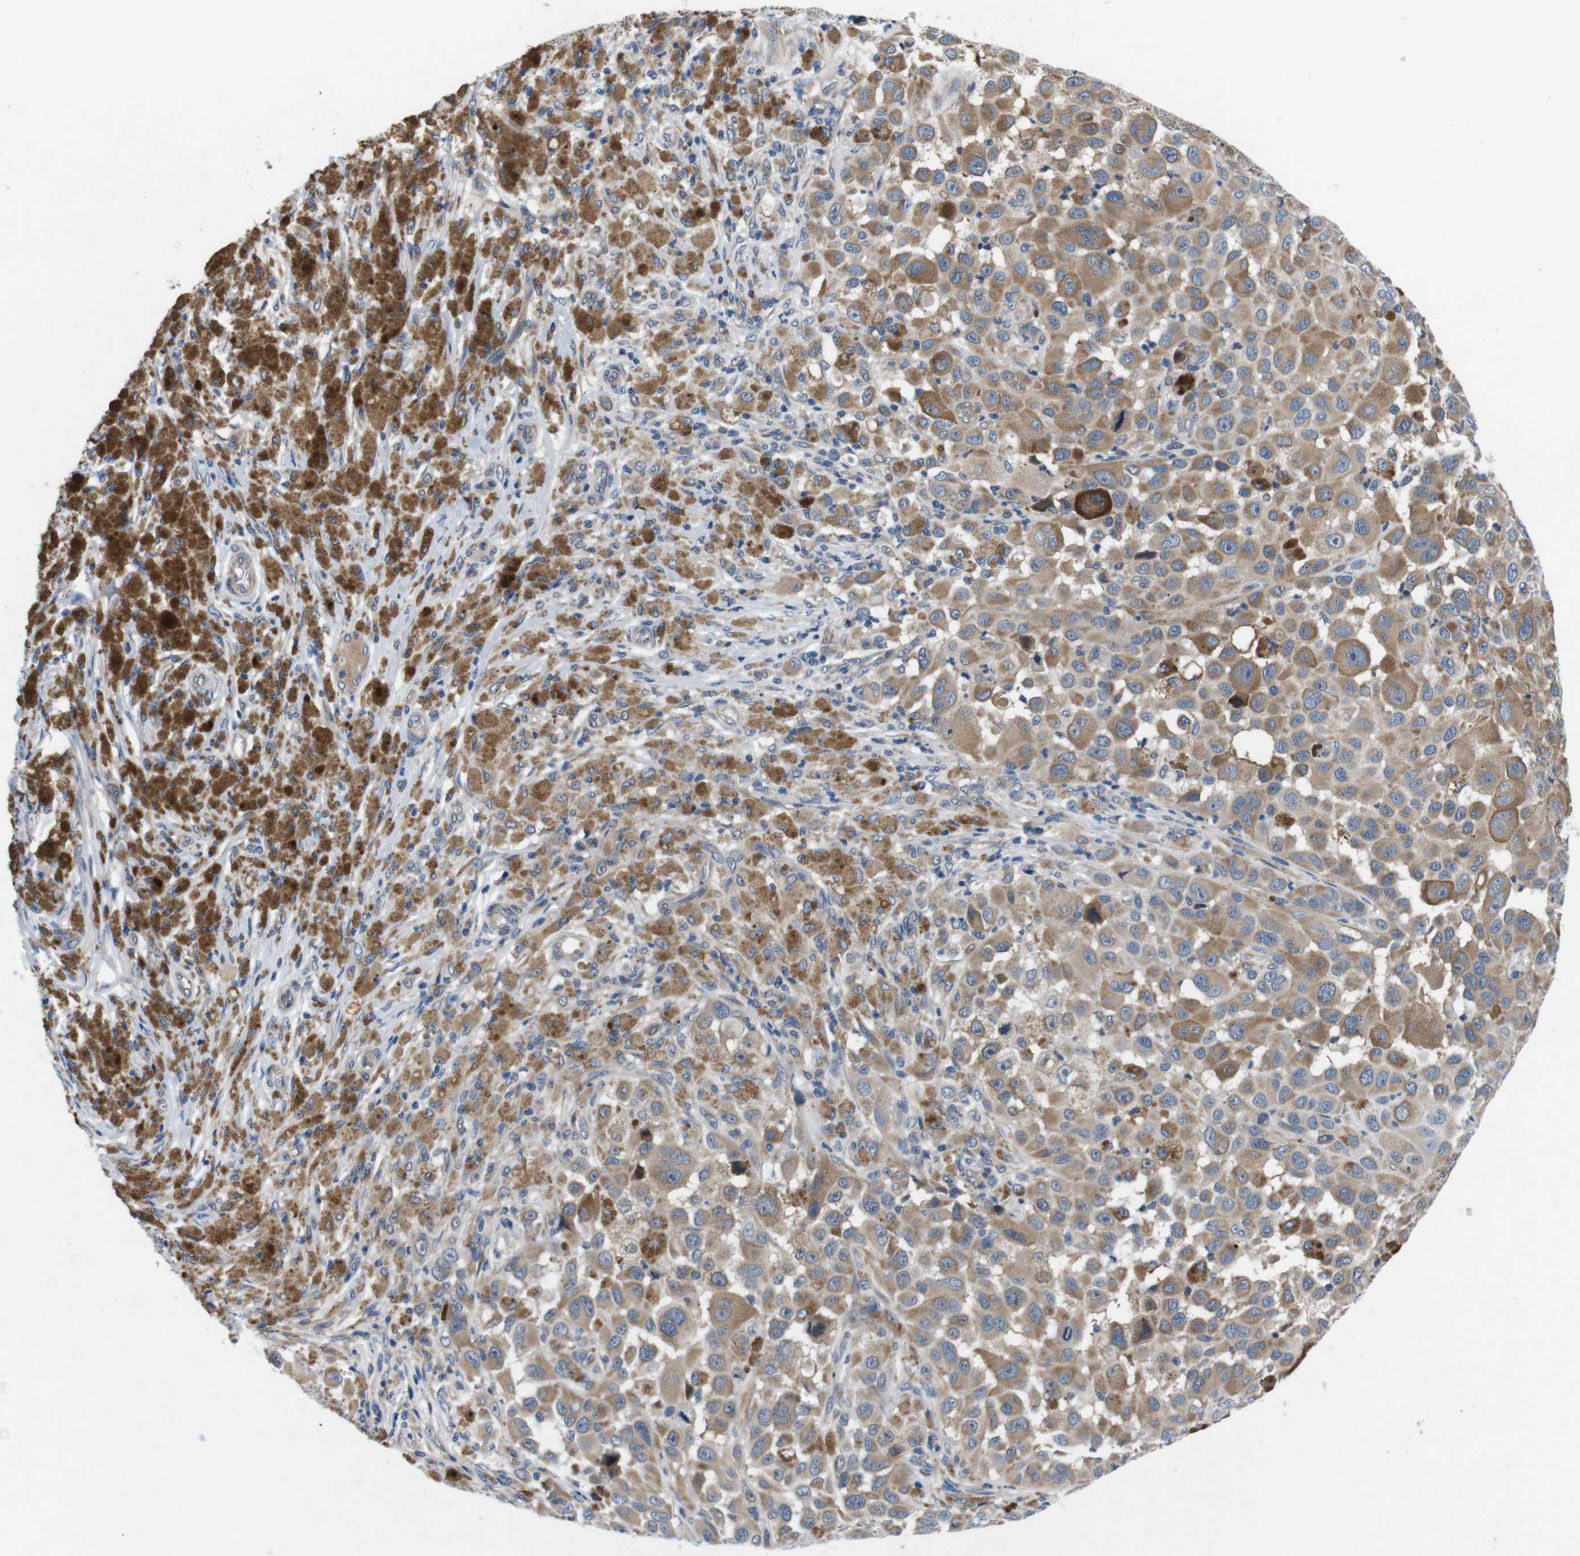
{"staining": {"intensity": "moderate", "quantity": ">75%", "location": "cytoplasmic/membranous"}, "tissue": "melanoma", "cell_type": "Tumor cells", "image_type": "cancer", "snomed": [{"axis": "morphology", "description": "Malignant melanoma, NOS"}, {"axis": "topography", "description": "Skin"}], "caption": "Tumor cells show medium levels of moderate cytoplasmic/membranous positivity in approximately >75% of cells in human malignant melanoma. (IHC, brightfield microscopy, high magnification).", "gene": "JAK1", "patient": {"sex": "male", "age": 96}}